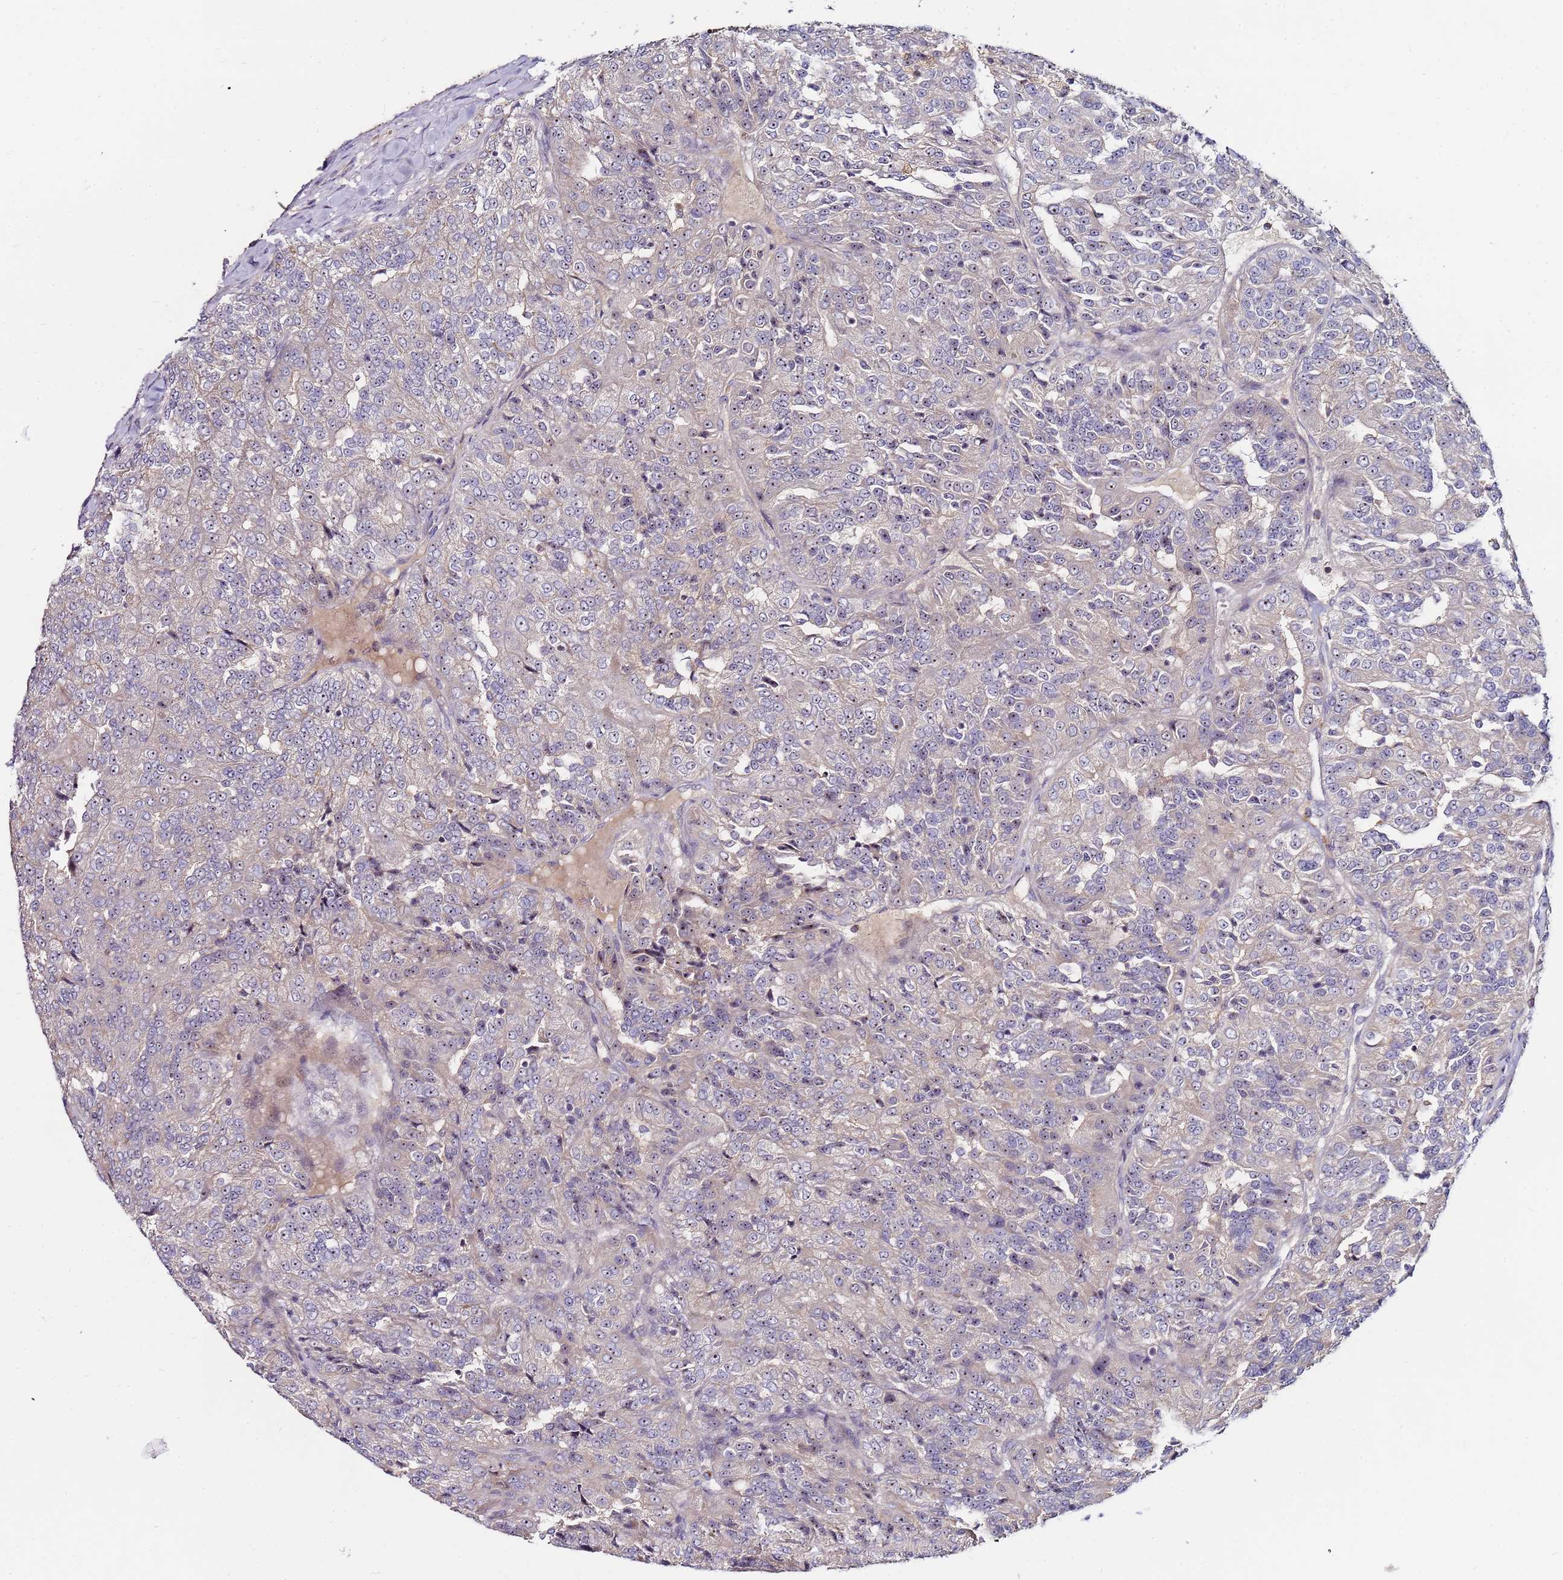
{"staining": {"intensity": "weak", "quantity": "<25%", "location": "cytoplasmic/membranous,nuclear"}, "tissue": "renal cancer", "cell_type": "Tumor cells", "image_type": "cancer", "snomed": [{"axis": "morphology", "description": "Adenocarcinoma, NOS"}, {"axis": "topography", "description": "Kidney"}], "caption": "A high-resolution micrograph shows immunohistochemistry (IHC) staining of renal adenocarcinoma, which reveals no significant staining in tumor cells.", "gene": "KRI1", "patient": {"sex": "female", "age": 63}}